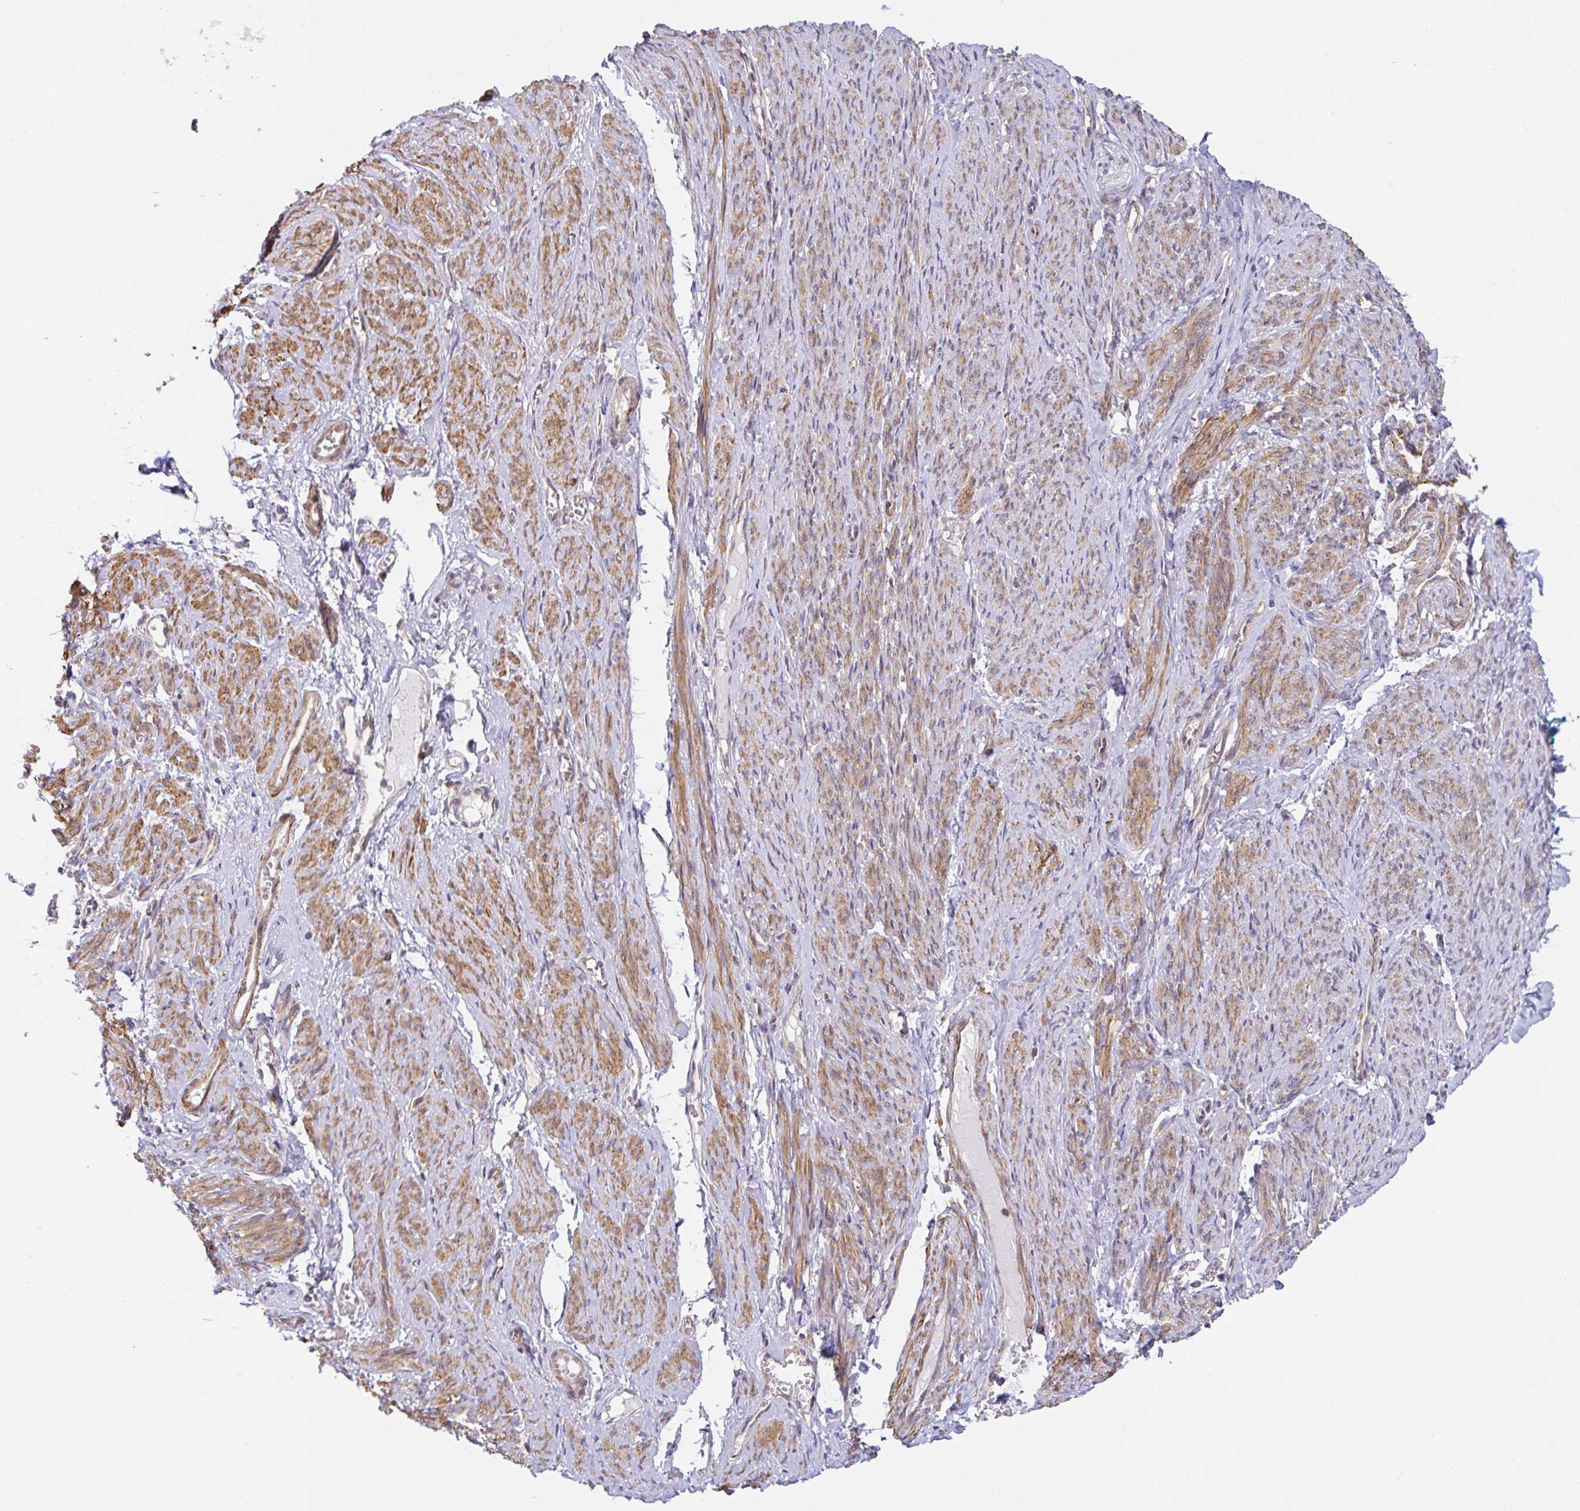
{"staining": {"intensity": "moderate", "quantity": ">75%", "location": "cytoplasmic/membranous"}, "tissue": "smooth muscle", "cell_type": "Smooth muscle cells", "image_type": "normal", "snomed": [{"axis": "morphology", "description": "Normal tissue, NOS"}, {"axis": "topography", "description": "Smooth muscle"}], "caption": "Immunohistochemistry (IHC) micrograph of benign smooth muscle stained for a protein (brown), which exhibits medium levels of moderate cytoplasmic/membranous positivity in approximately >75% of smooth muscle cells.", "gene": "LARP1", "patient": {"sex": "female", "age": 65}}